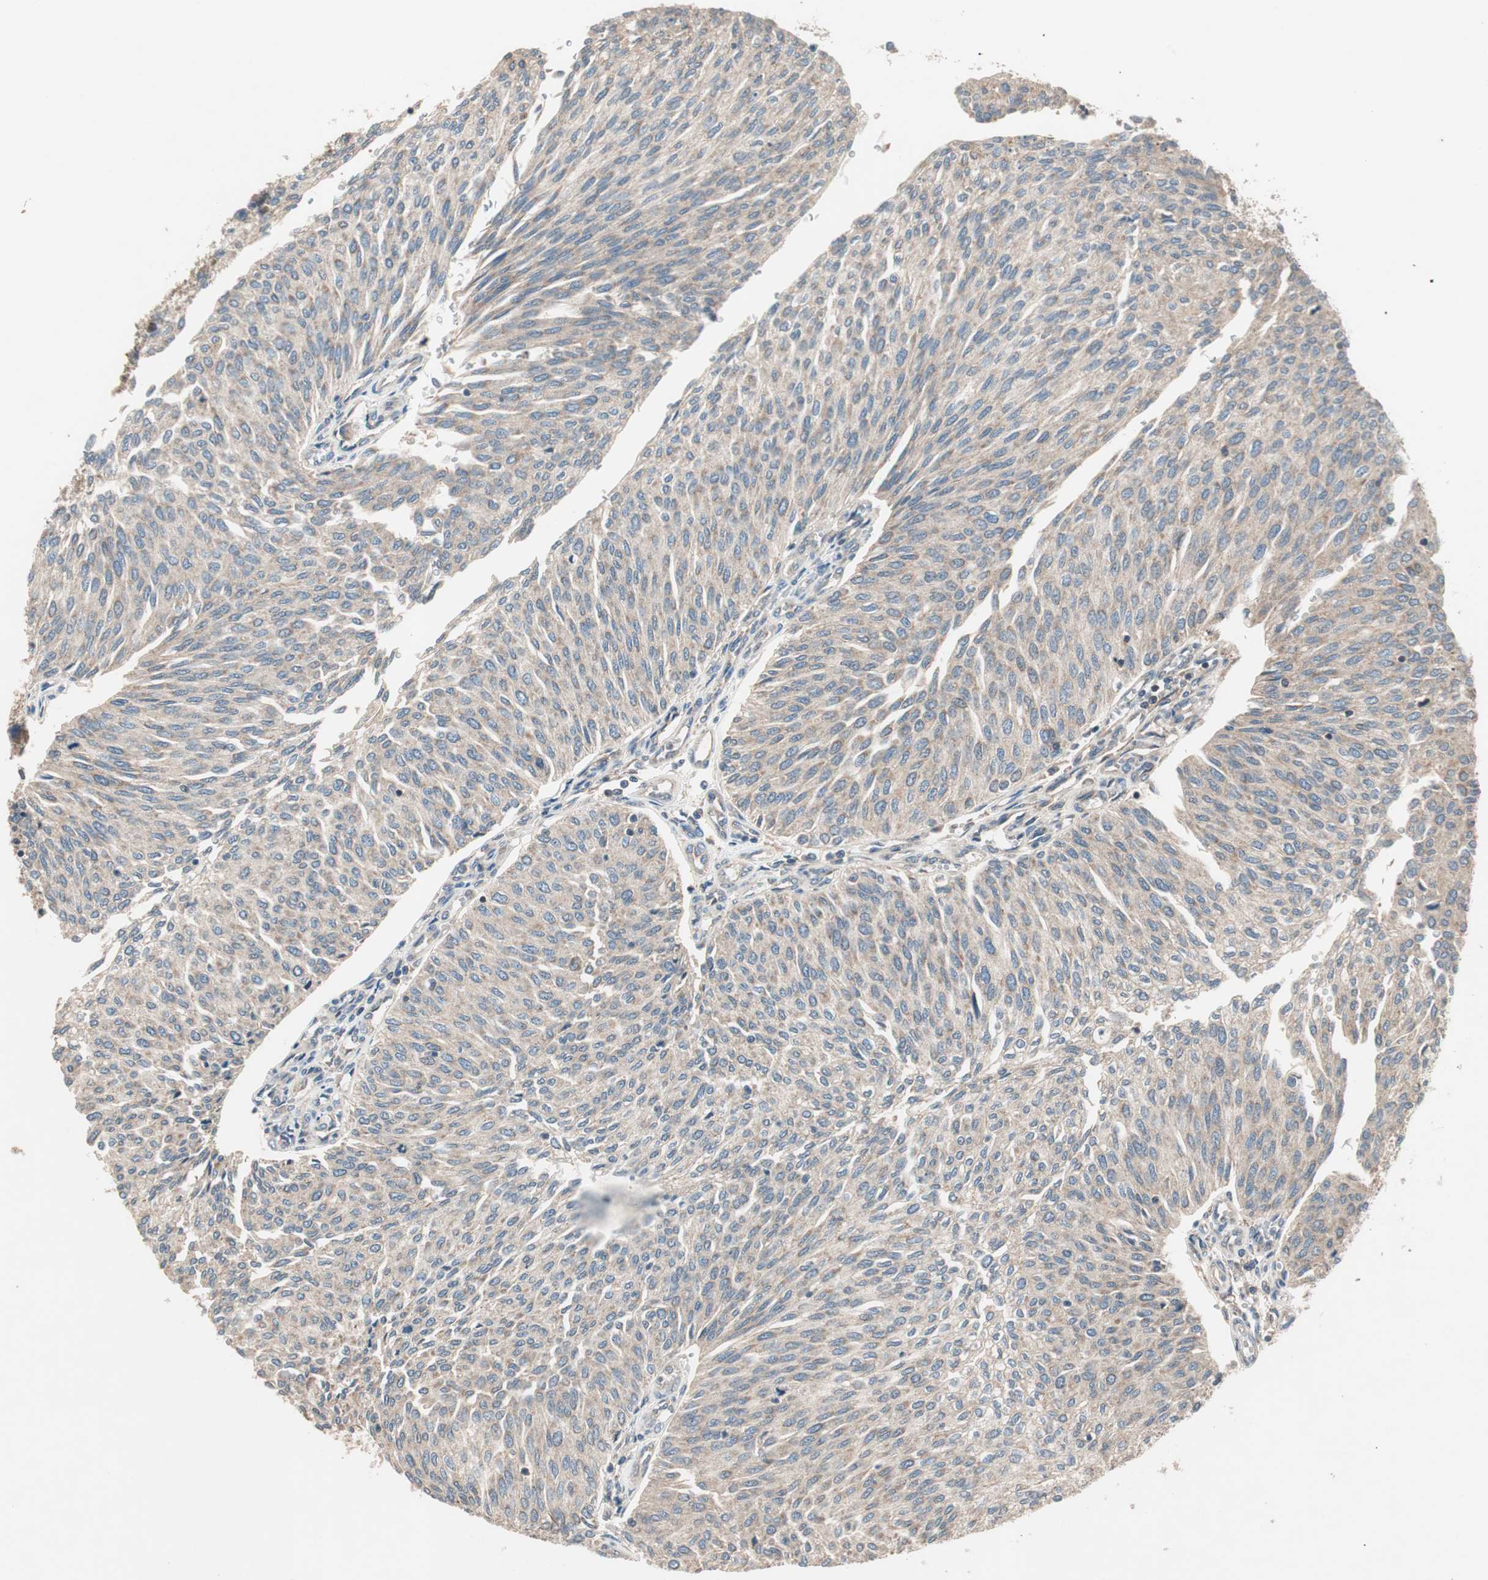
{"staining": {"intensity": "weak", "quantity": ">75%", "location": "cytoplasmic/membranous"}, "tissue": "urothelial cancer", "cell_type": "Tumor cells", "image_type": "cancer", "snomed": [{"axis": "morphology", "description": "Urothelial carcinoma, Low grade"}, {"axis": "topography", "description": "Urinary bladder"}], "caption": "The immunohistochemical stain shows weak cytoplasmic/membranous expression in tumor cells of urothelial carcinoma (low-grade) tissue.", "gene": "HPN", "patient": {"sex": "female", "age": 79}}